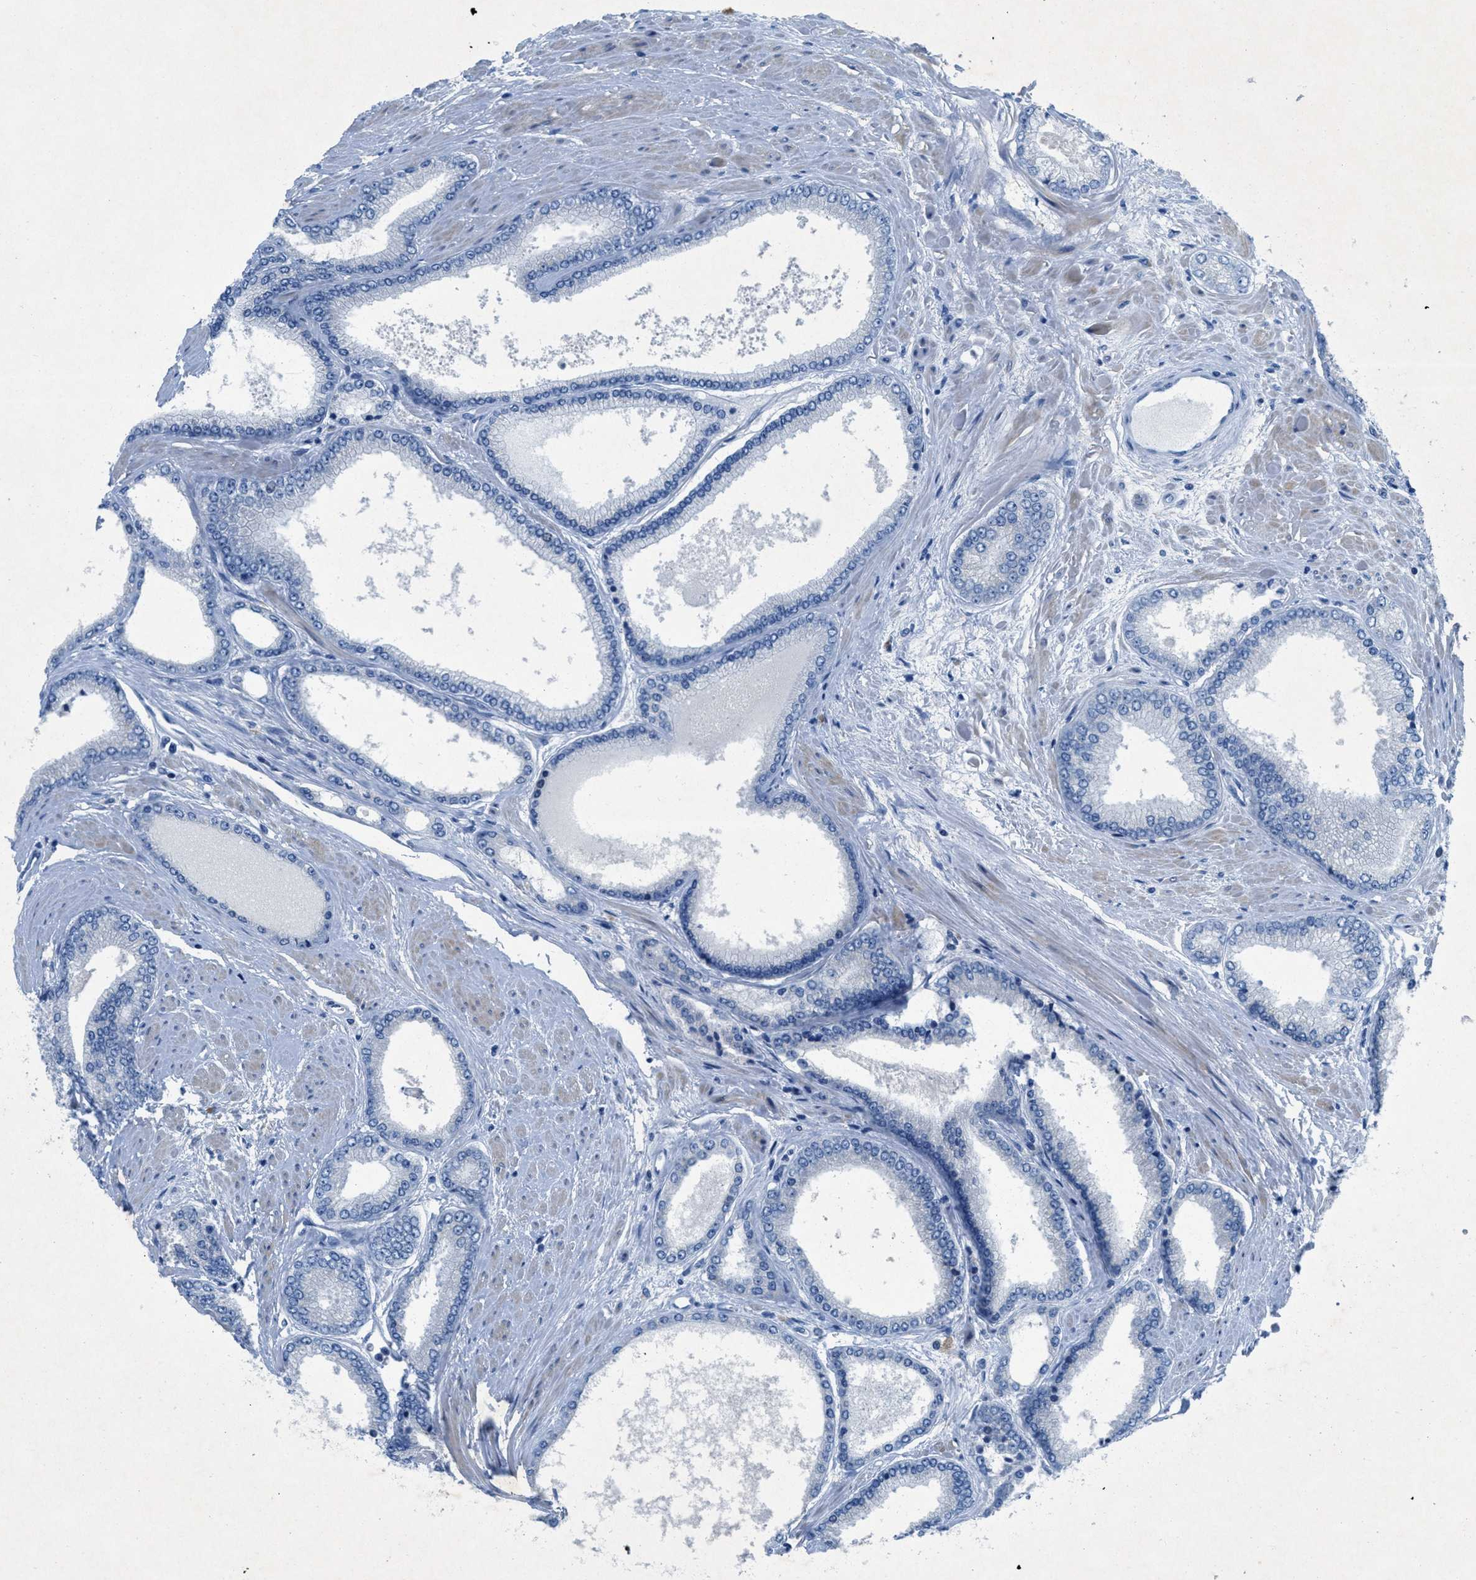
{"staining": {"intensity": "negative", "quantity": "none", "location": "none"}, "tissue": "prostate cancer", "cell_type": "Tumor cells", "image_type": "cancer", "snomed": [{"axis": "morphology", "description": "Adenocarcinoma, High grade"}, {"axis": "topography", "description": "Prostate"}], "caption": "An image of prostate cancer stained for a protein exhibits no brown staining in tumor cells.", "gene": "GALNT17", "patient": {"sex": "male", "age": 61}}